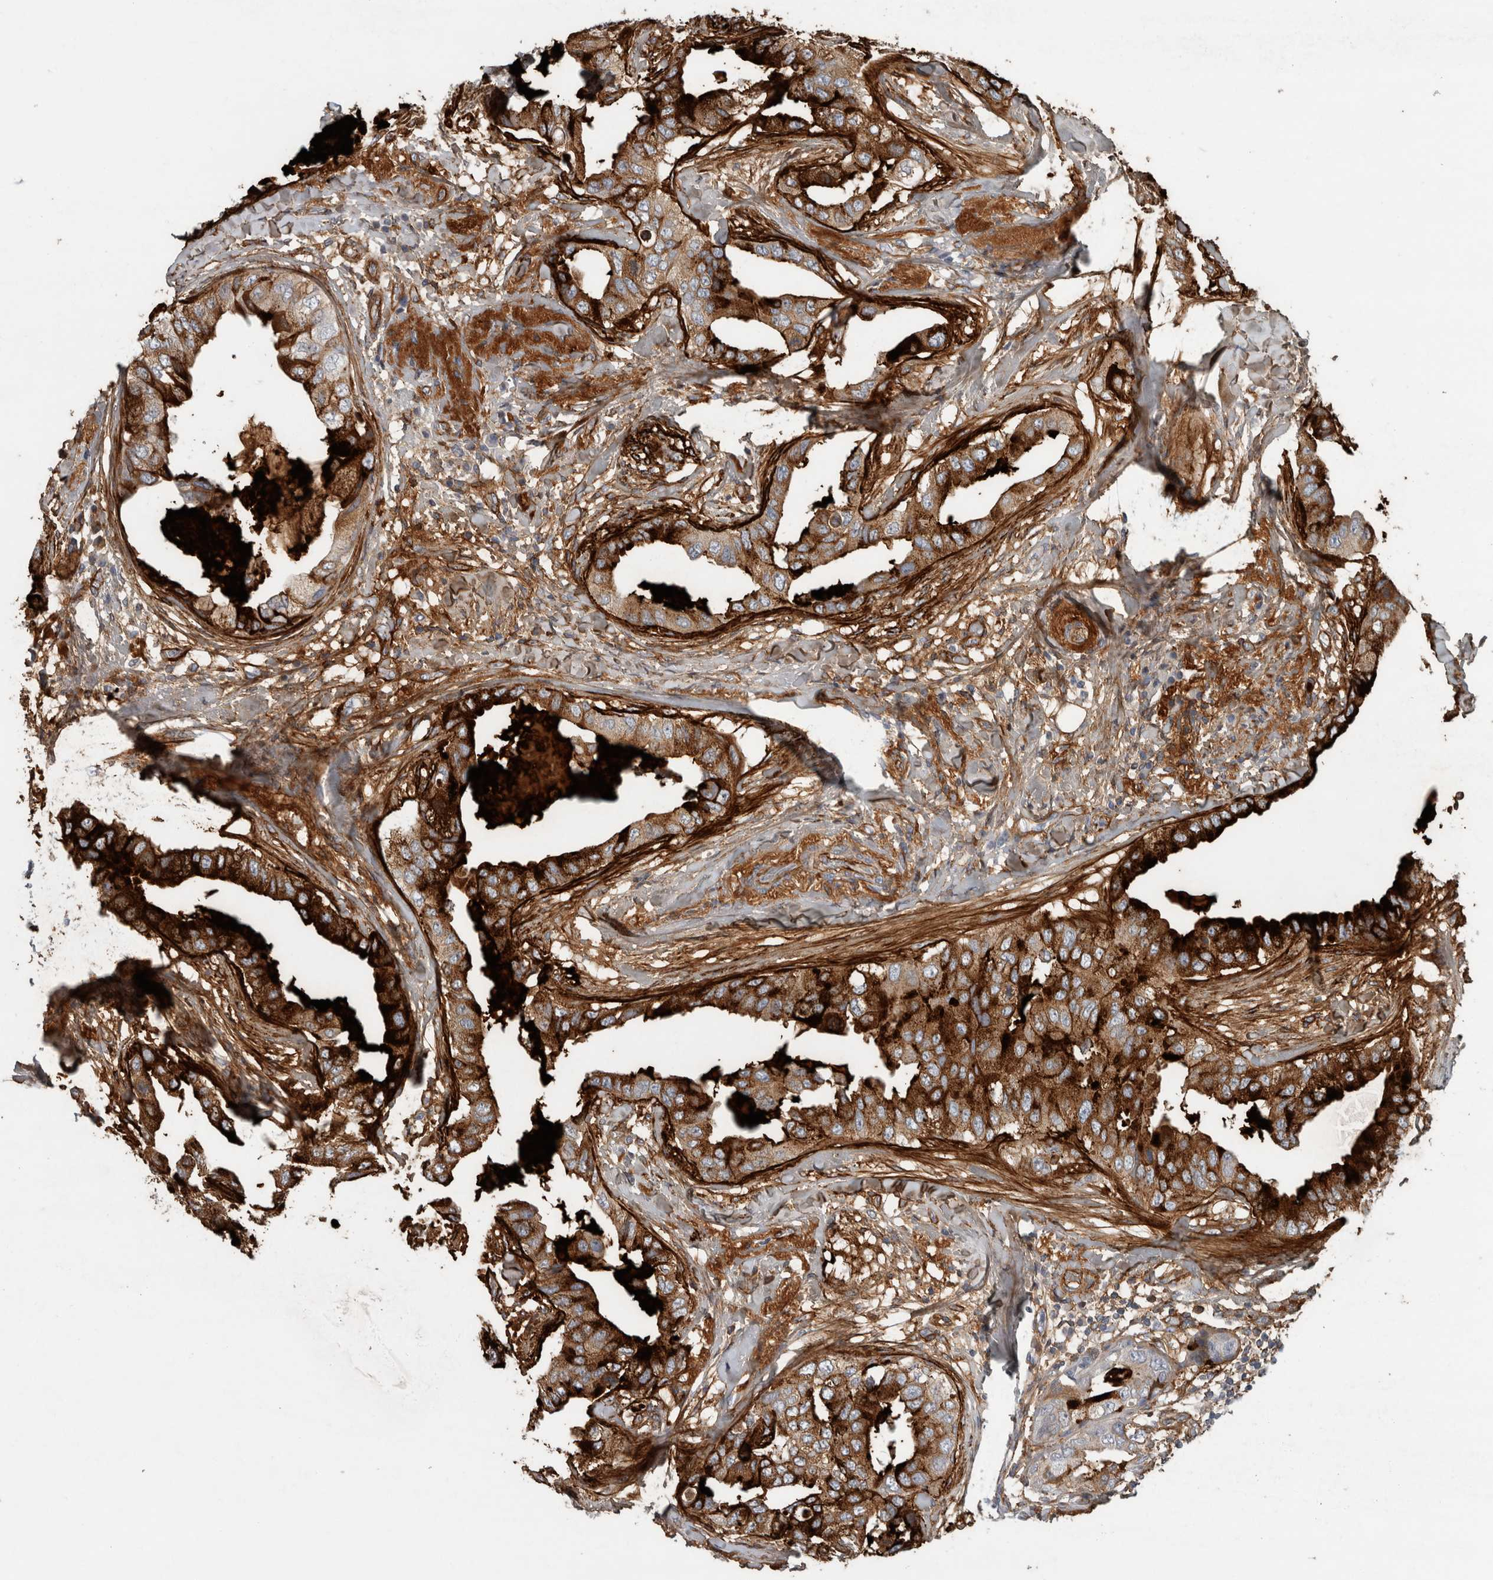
{"staining": {"intensity": "moderate", "quantity": ">75%", "location": "cytoplasmic/membranous"}, "tissue": "breast cancer", "cell_type": "Tumor cells", "image_type": "cancer", "snomed": [{"axis": "morphology", "description": "Duct carcinoma"}, {"axis": "topography", "description": "Breast"}], "caption": "This is an image of immunohistochemistry (IHC) staining of breast cancer, which shows moderate expression in the cytoplasmic/membranous of tumor cells.", "gene": "FN1", "patient": {"sex": "female", "age": 40}}